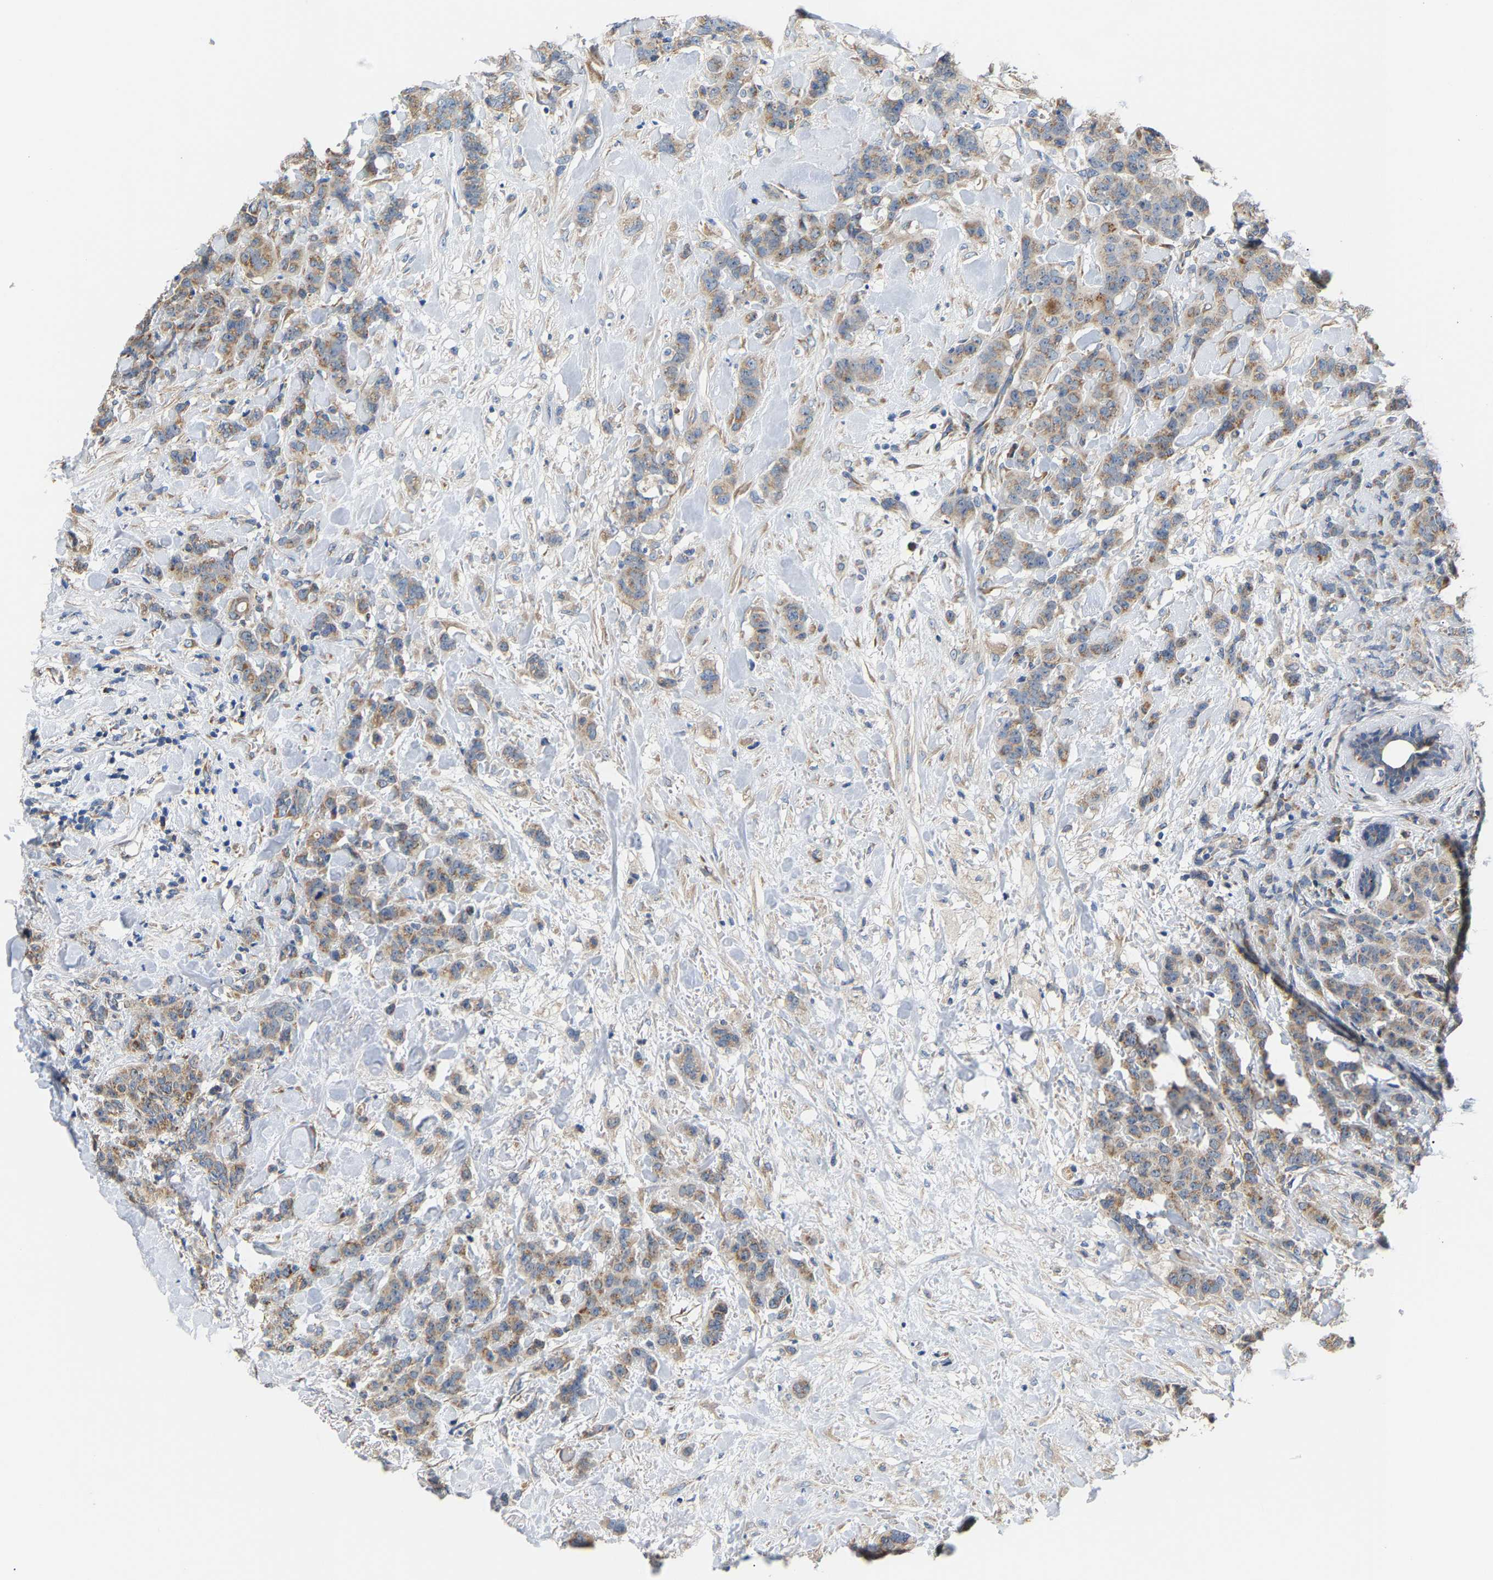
{"staining": {"intensity": "weak", "quantity": ">75%", "location": "cytoplasmic/membranous"}, "tissue": "breast cancer", "cell_type": "Tumor cells", "image_type": "cancer", "snomed": [{"axis": "morphology", "description": "Normal tissue, NOS"}, {"axis": "morphology", "description": "Duct carcinoma"}, {"axis": "topography", "description": "Breast"}], "caption": "Protein expression analysis of breast cancer demonstrates weak cytoplasmic/membranous positivity in approximately >75% of tumor cells.", "gene": "TMEM168", "patient": {"sex": "female", "age": 40}}